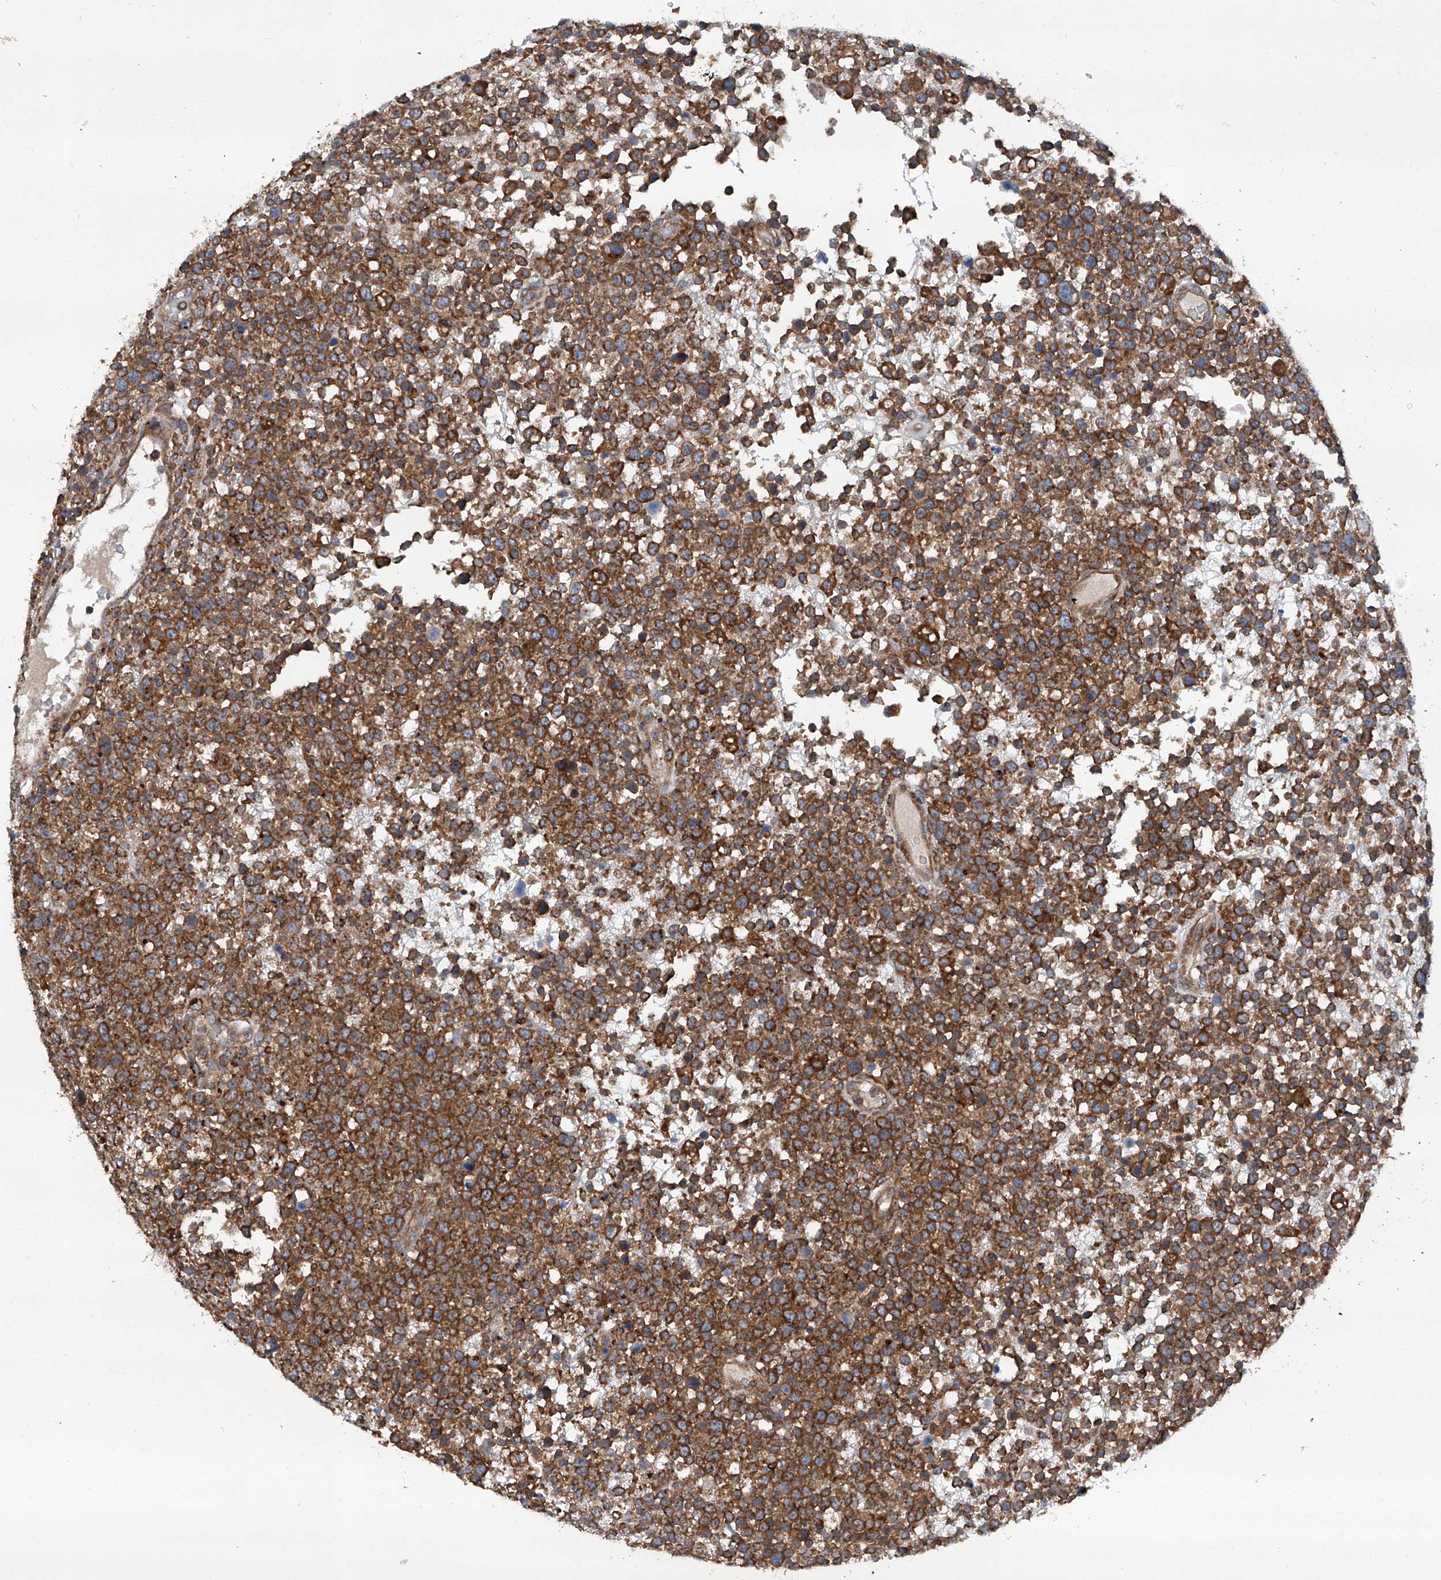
{"staining": {"intensity": "strong", "quantity": ">75%", "location": "cytoplasmic/membranous"}, "tissue": "lymphoma", "cell_type": "Tumor cells", "image_type": "cancer", "snomed": [{"axis": "morphology", "description": "Malignant lymphoma, non-Hodgkin's type, High grade"}, {"axis": "topography", "description": "Colon"}], "caption": "This image shows IHC staining of lymphoma, with high strong cytoplasmic/membranous expression in approximately >75% of tumor cells.", "gene": "SMAP1", "patient": {"sex": "female", "age": 53}}